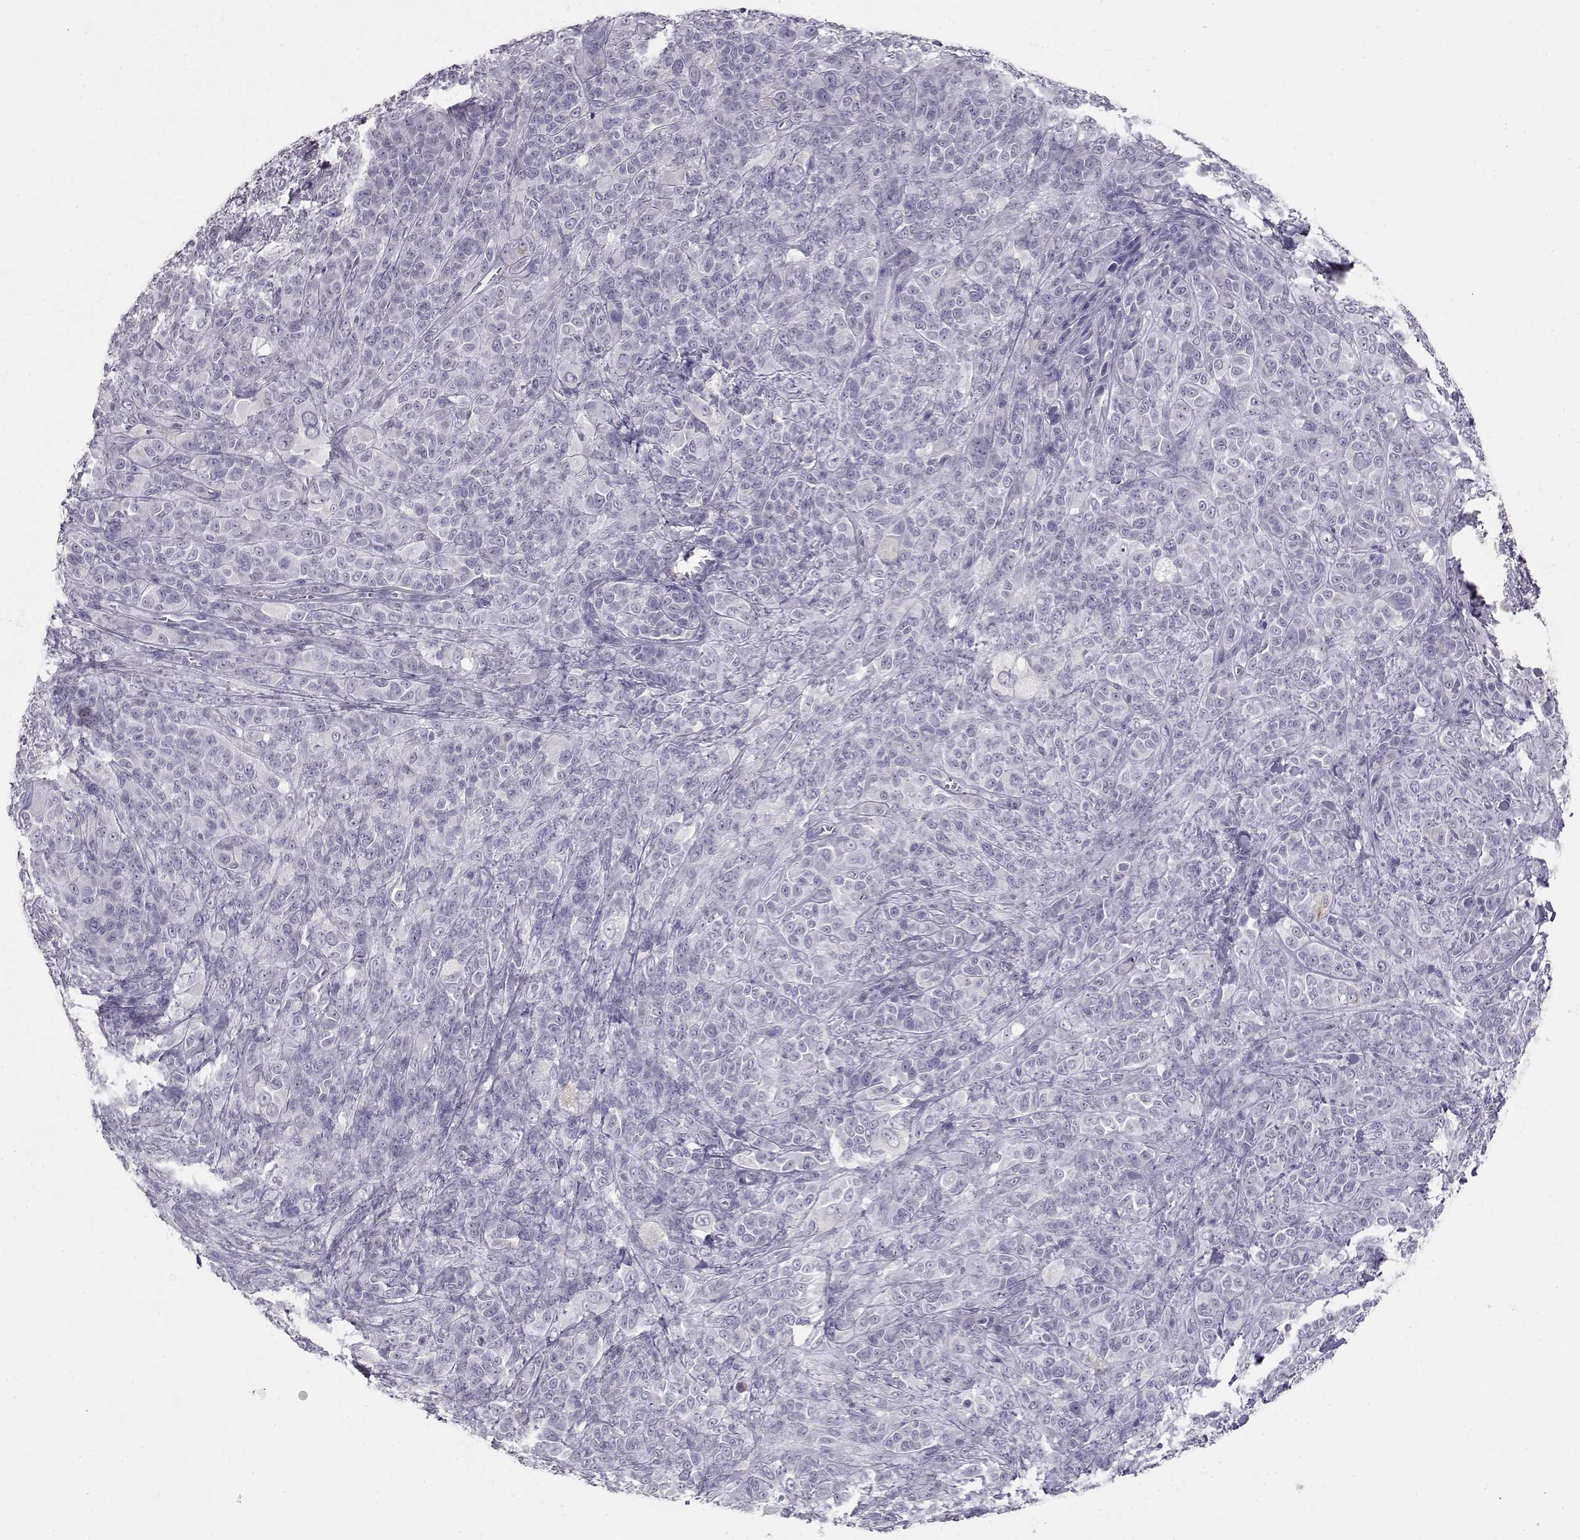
{"staining": {"intensity": "negative", "quantity": "none", "location": "none"}, "tissue": "melanoma", "cell_type": "Tumor cells", "image_type": "cancer", "snomed": [{"axis": "morphology", "description": "Malignant melanoma, NOS"}, {"axis": "topography", "description": "Skin"}], "caption": "Human malignant melanoma stained for a protein using immunohistochemistry (IHC) demonstrates no expression in tumor cells.", "gene": "LAMB3", "patient": {"sex": "female", "age": 87}}